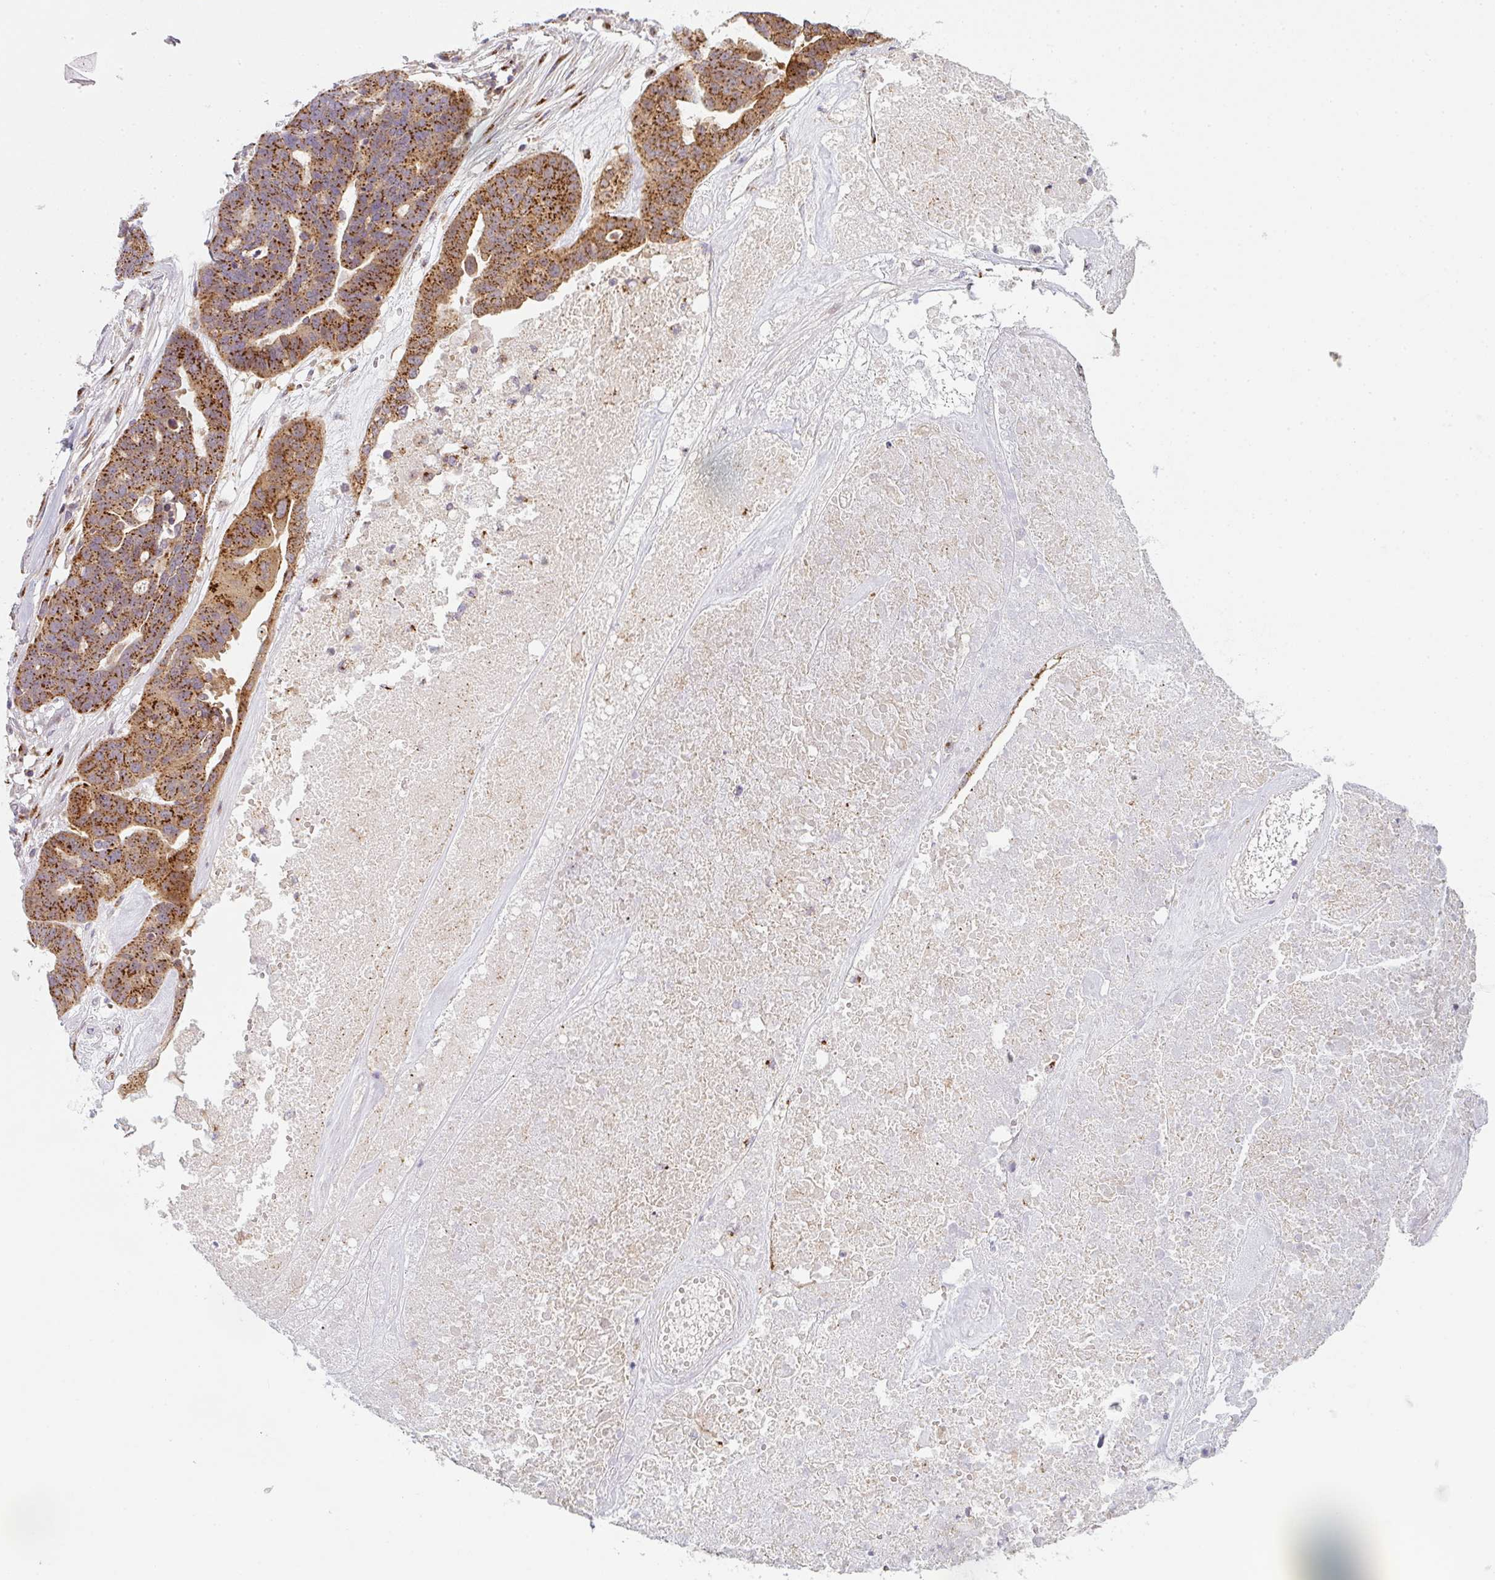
{"staining": {"intensity": "strong", "quantity": ">75%", "location": "cytoplasmic/membranous"}, "tissue": "ovarian cancer", "cell_type": "Tumor cells", "image_type": "cancer", "snomed": [{"axis": "morphology", "description": "Cystadenocarcinoma, serous, NOS"}, {"axis": "topography", "description": "Ovary"}], "caption": "Ovarian cancer (serous cystadenocarcinoma) tissue reveals strong cytoplasmic/membranous expression in about >75% of tumor cells, visualized by immunohistochemistry.", "gene": "GVQW3", "patient": {"sex": "female", "age": 59}}